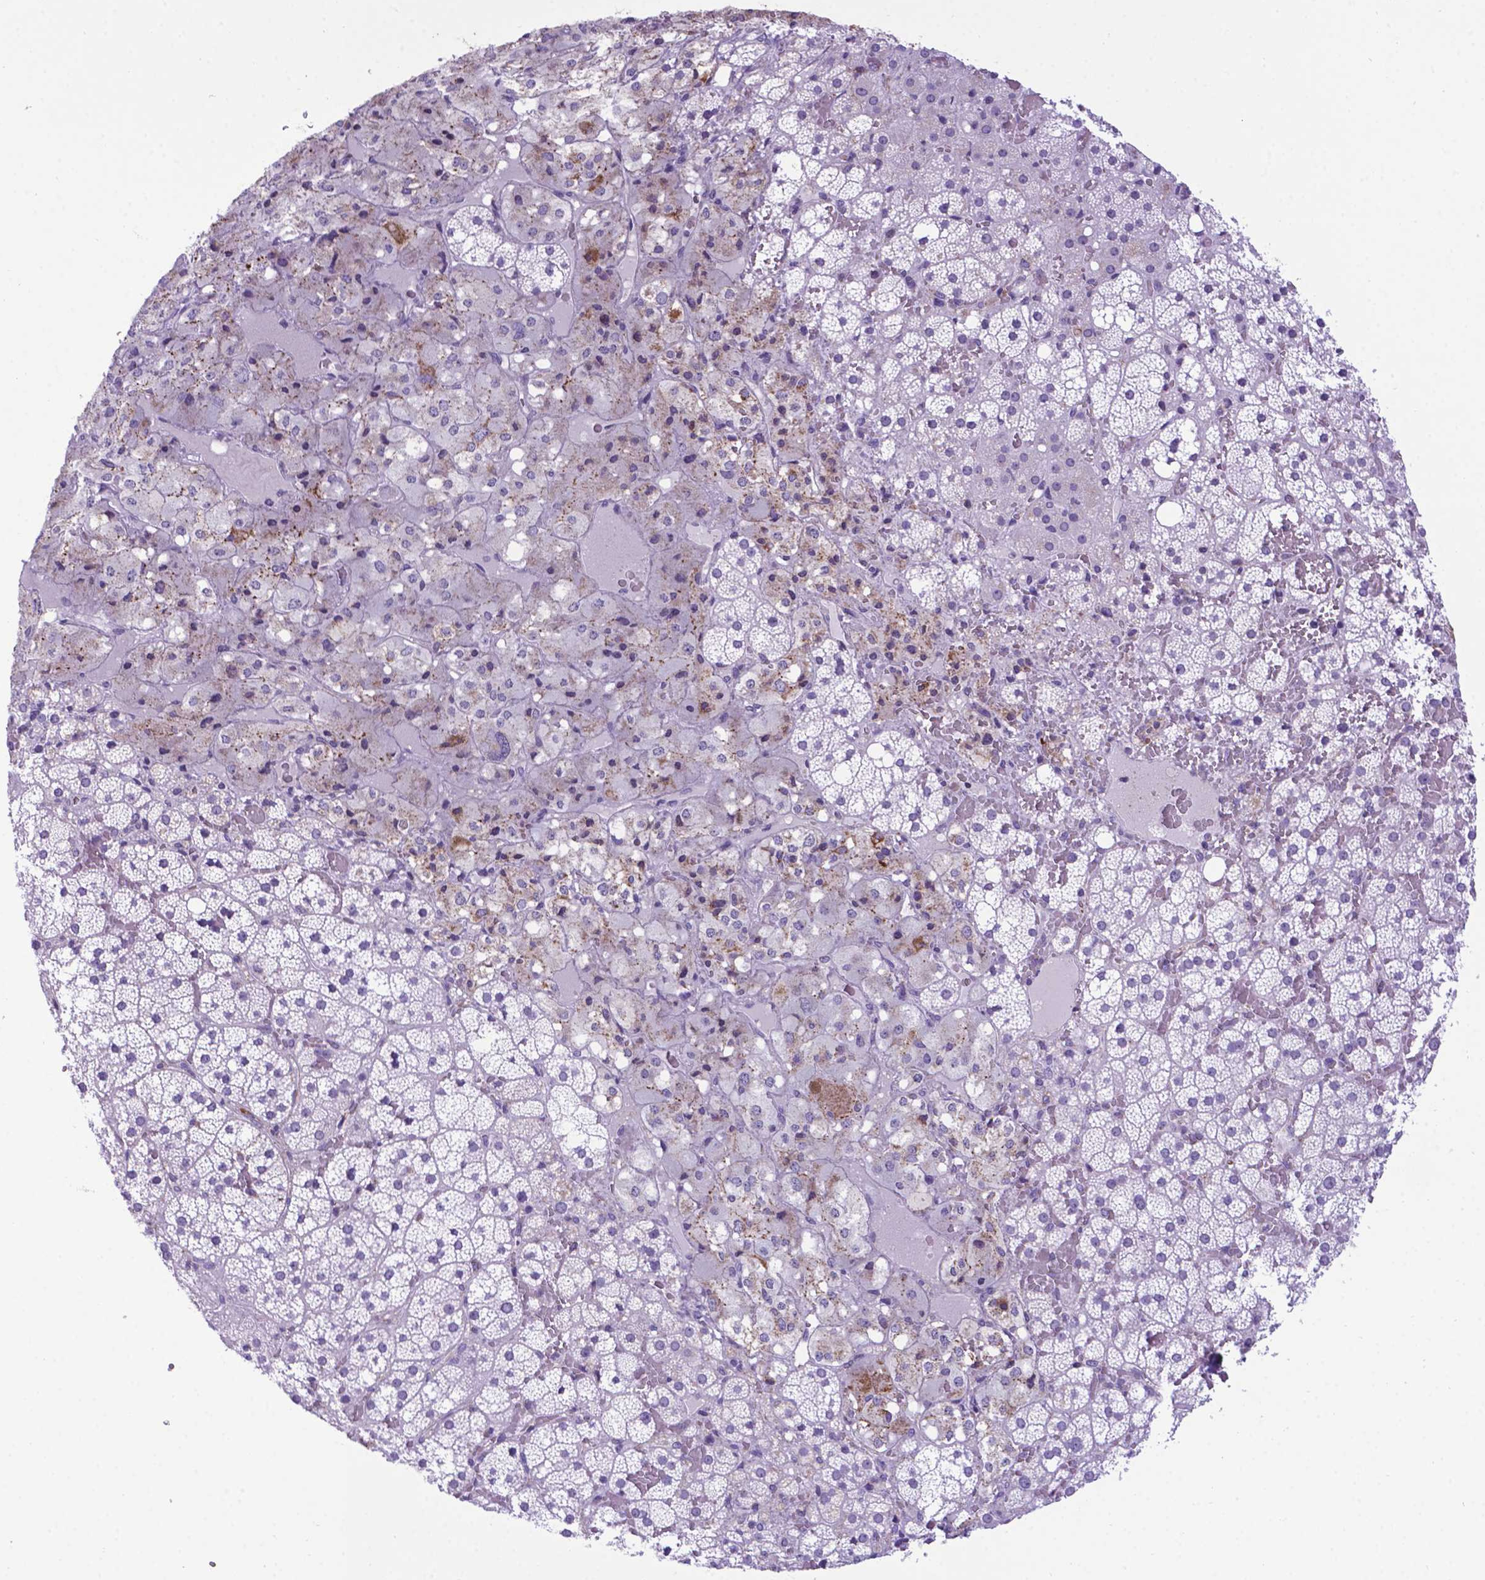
{"staining": {"intensity": "moderate", "quantity": "<25%", "location": "cytoplasmic/membranous"}, "tissue": "adrenal gland", "cell_type": "Glandular cells", "image_type": "normal", "snomed": [{"axis": "morphology", "description": "Normal tissue, NOS"}, {"axis": "topography", "description": "Adrenal gland"}], "caption": "A low amount of moderate cytoplasmic/membranous positivity is appreciated in approximately <25% of glandular cells in normal adrenal gland.", "gene": "POU3F3", "patient": {"sex": "male", "age": 53}}